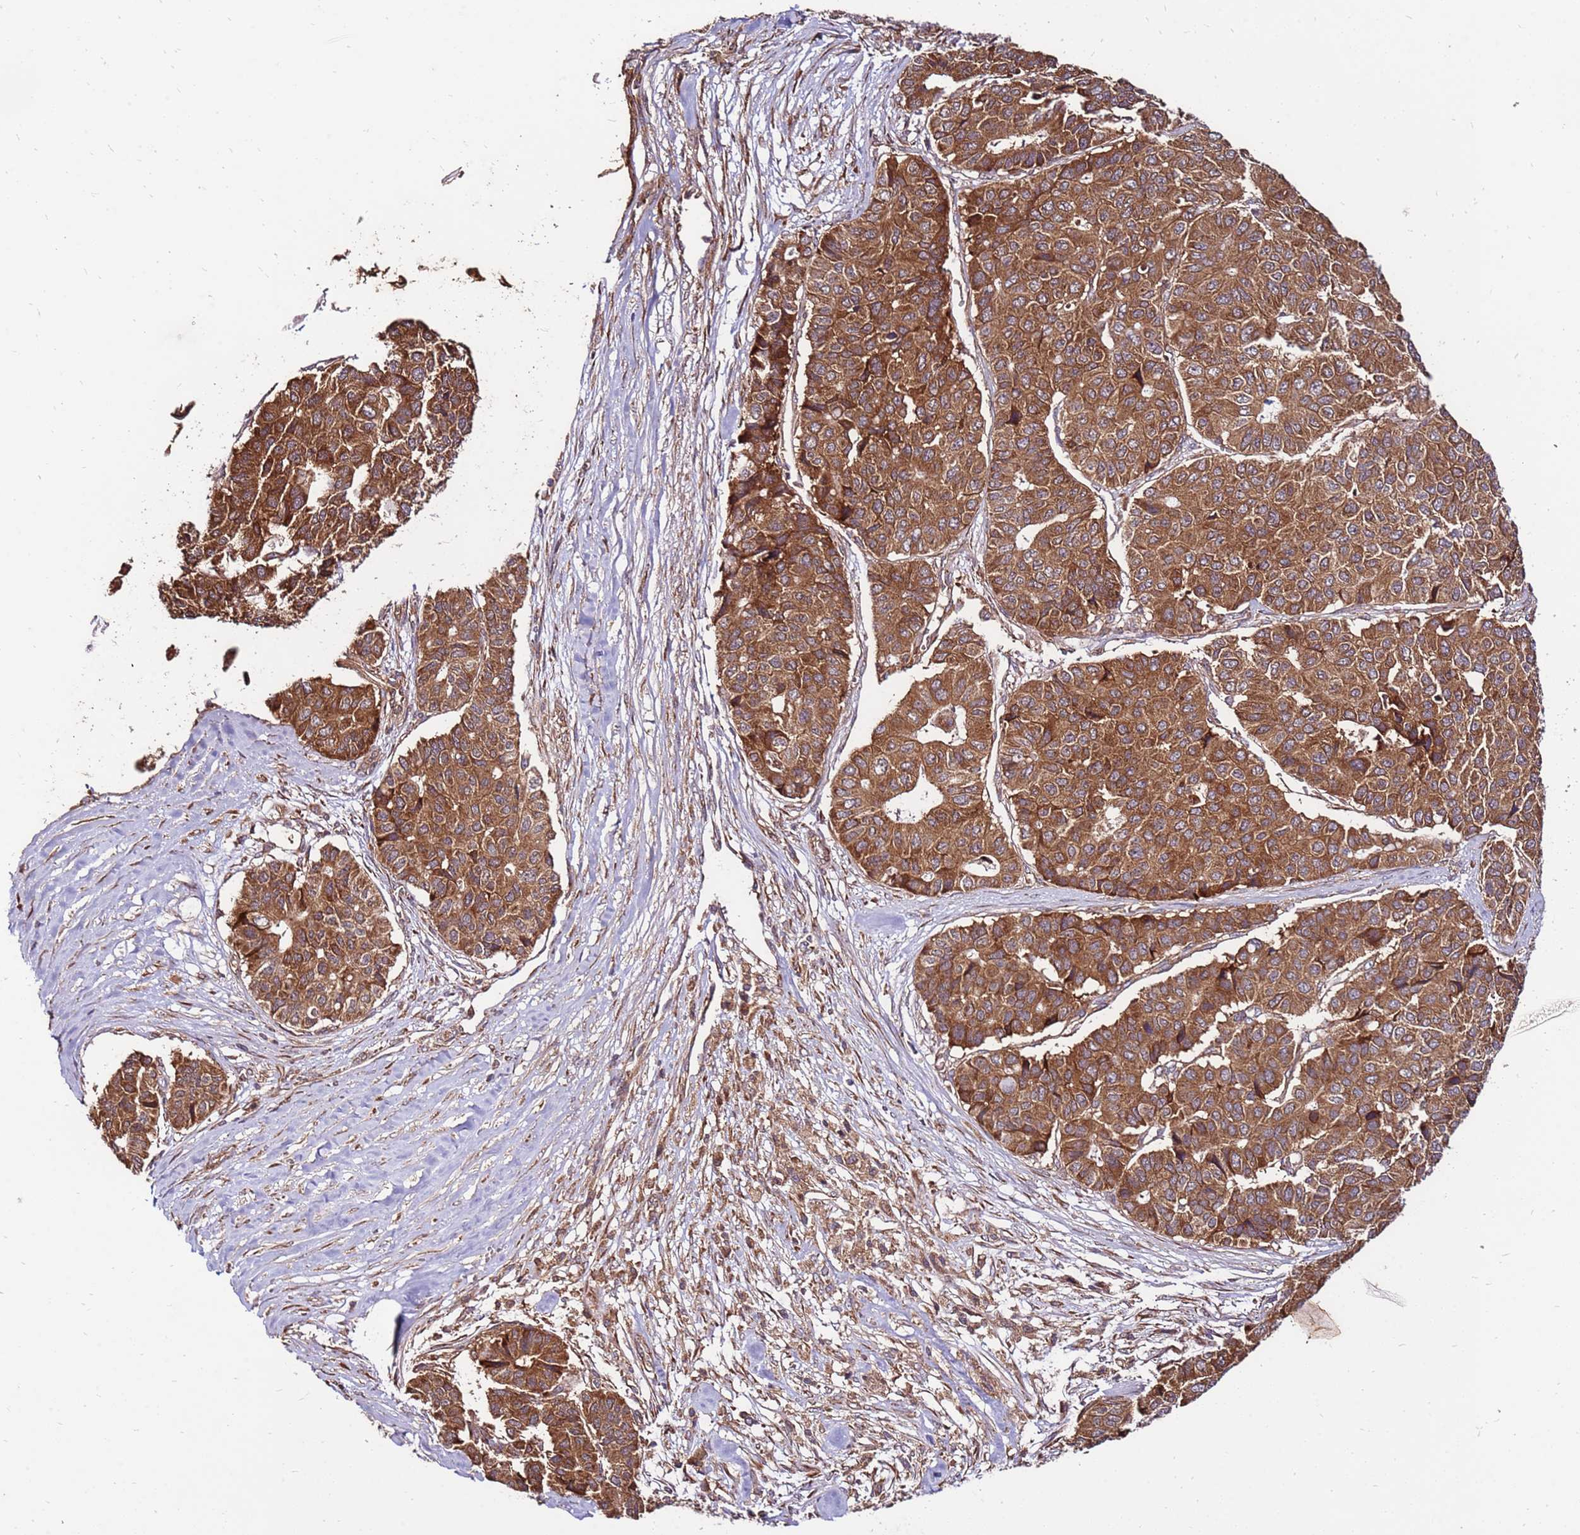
{"staining": {"intensity": "strong", "quantity": ">75%", "location": "cytoplasmic/membranous"}, "tissue": "pancreatic cancer", "cell_type": "Tumor cells", "image_type": "cancer", "snomed": [{"axis": "morphology", "description": "Adenocarcinoma, NOS"}, {"axis": "topography", "description": "Pancreas"}], "caption": "A photomicrograph of adenocarcinoma (pancreatic) stained for a protein demonstrates strong cytoplasmic/membranous brown staining in tumor cells. Ihc stains the protein of interest in brown and the nuclei are stained blue.", "gene": "SLC44A5", "patient": {"sex": "male", "age": 50}}